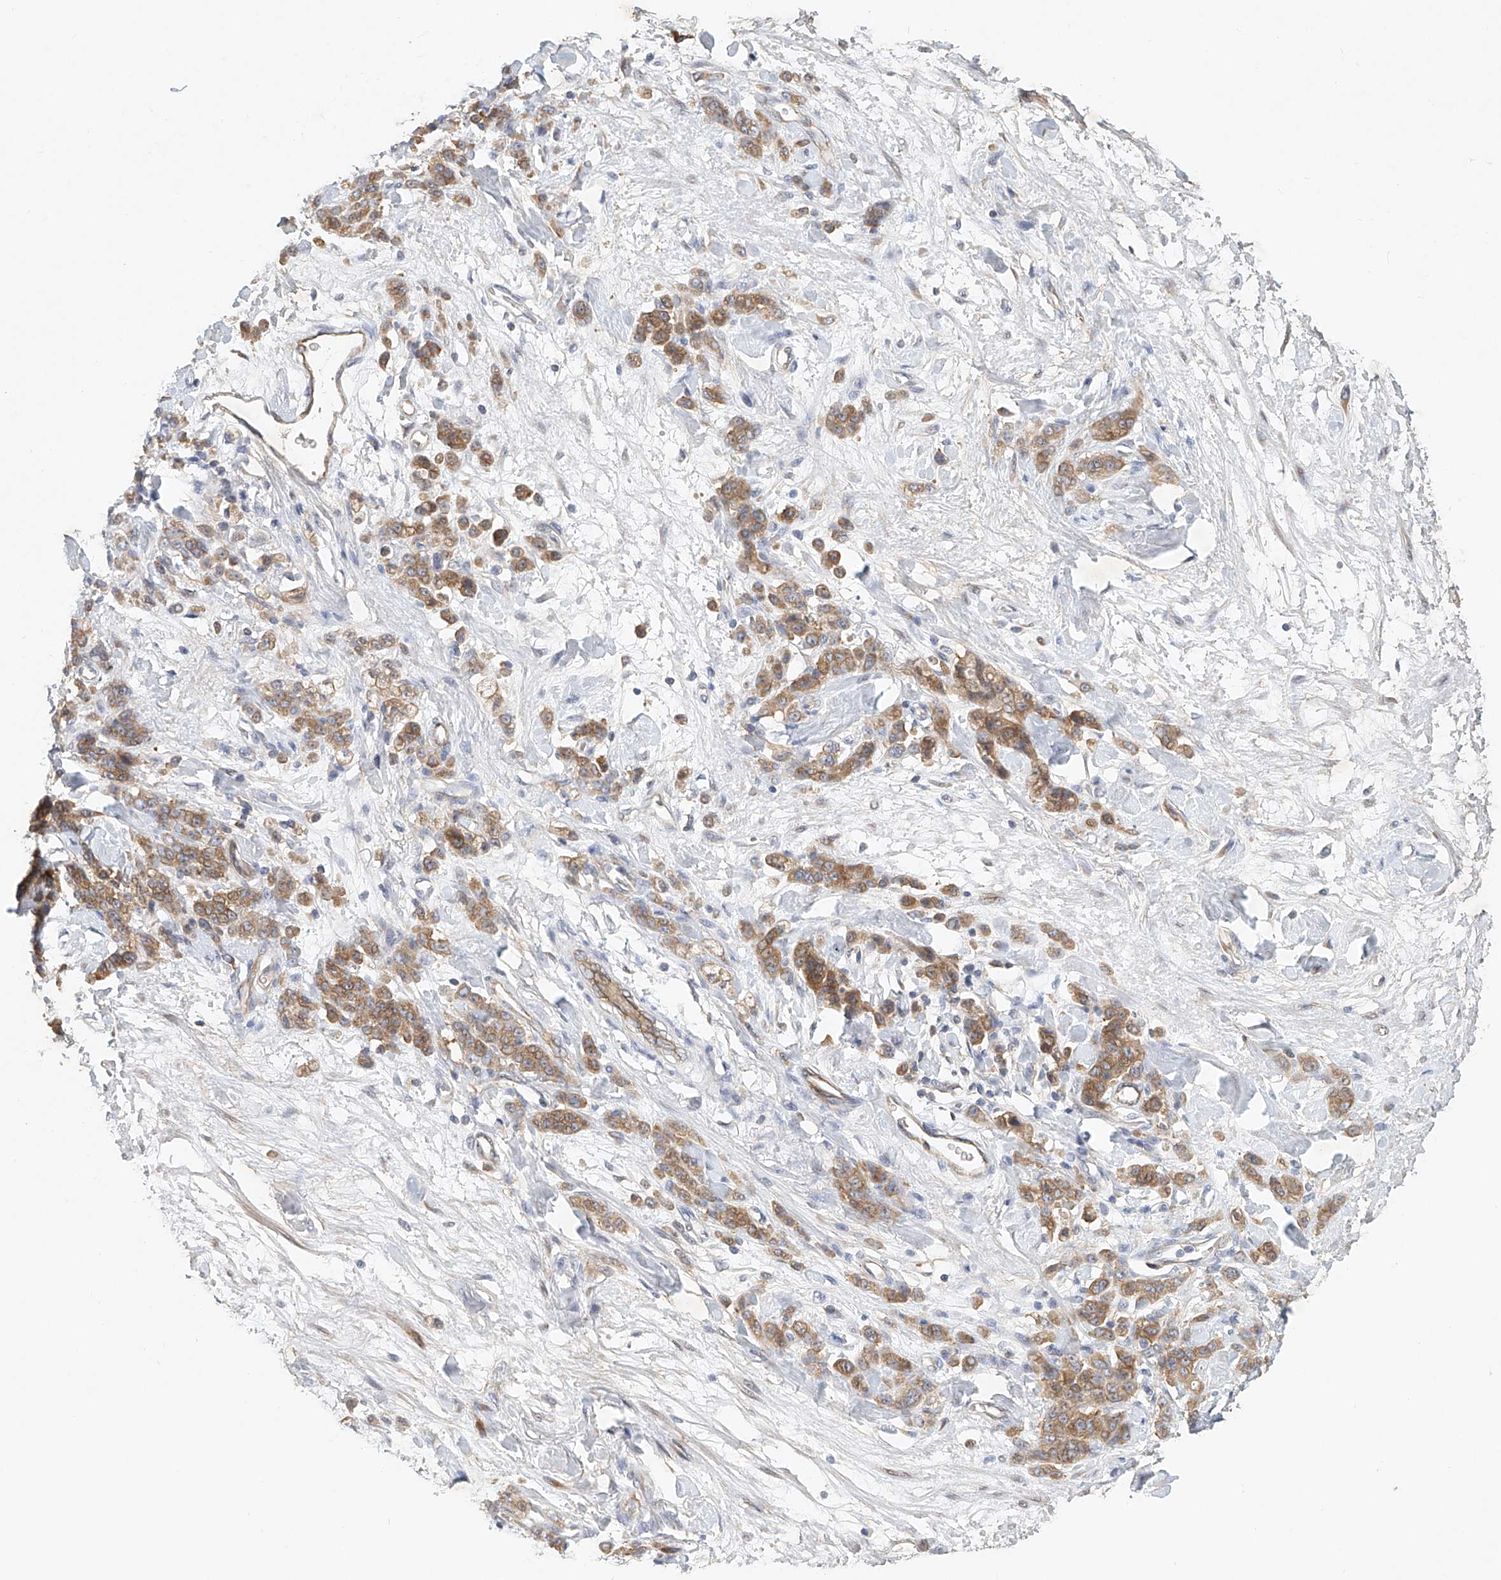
{"staining": {"intensity": "moderate", "quantity": ">75%", "location": "cytoplasmic/membranous"}, "tissue": "stomach cancer", "cell_type": "Tumor cells", "image_type": "cancer", "snomed": [{"axis": "morphology", "description": "Normal tissue, NOS"}, {"axis": "morphology", "description": "Adenocarcinoma, NOS"}, {"axis": "topography", "description": "Stomach"}], "caption": "This histopathology image exhibits IHC staining of human stomach cancer, with medium moderate cytoplasmic/membranous expression in about >75% of tumor cells.", "gene": "CARMIL1", "patient": {"sex": "male", "age": 82}}